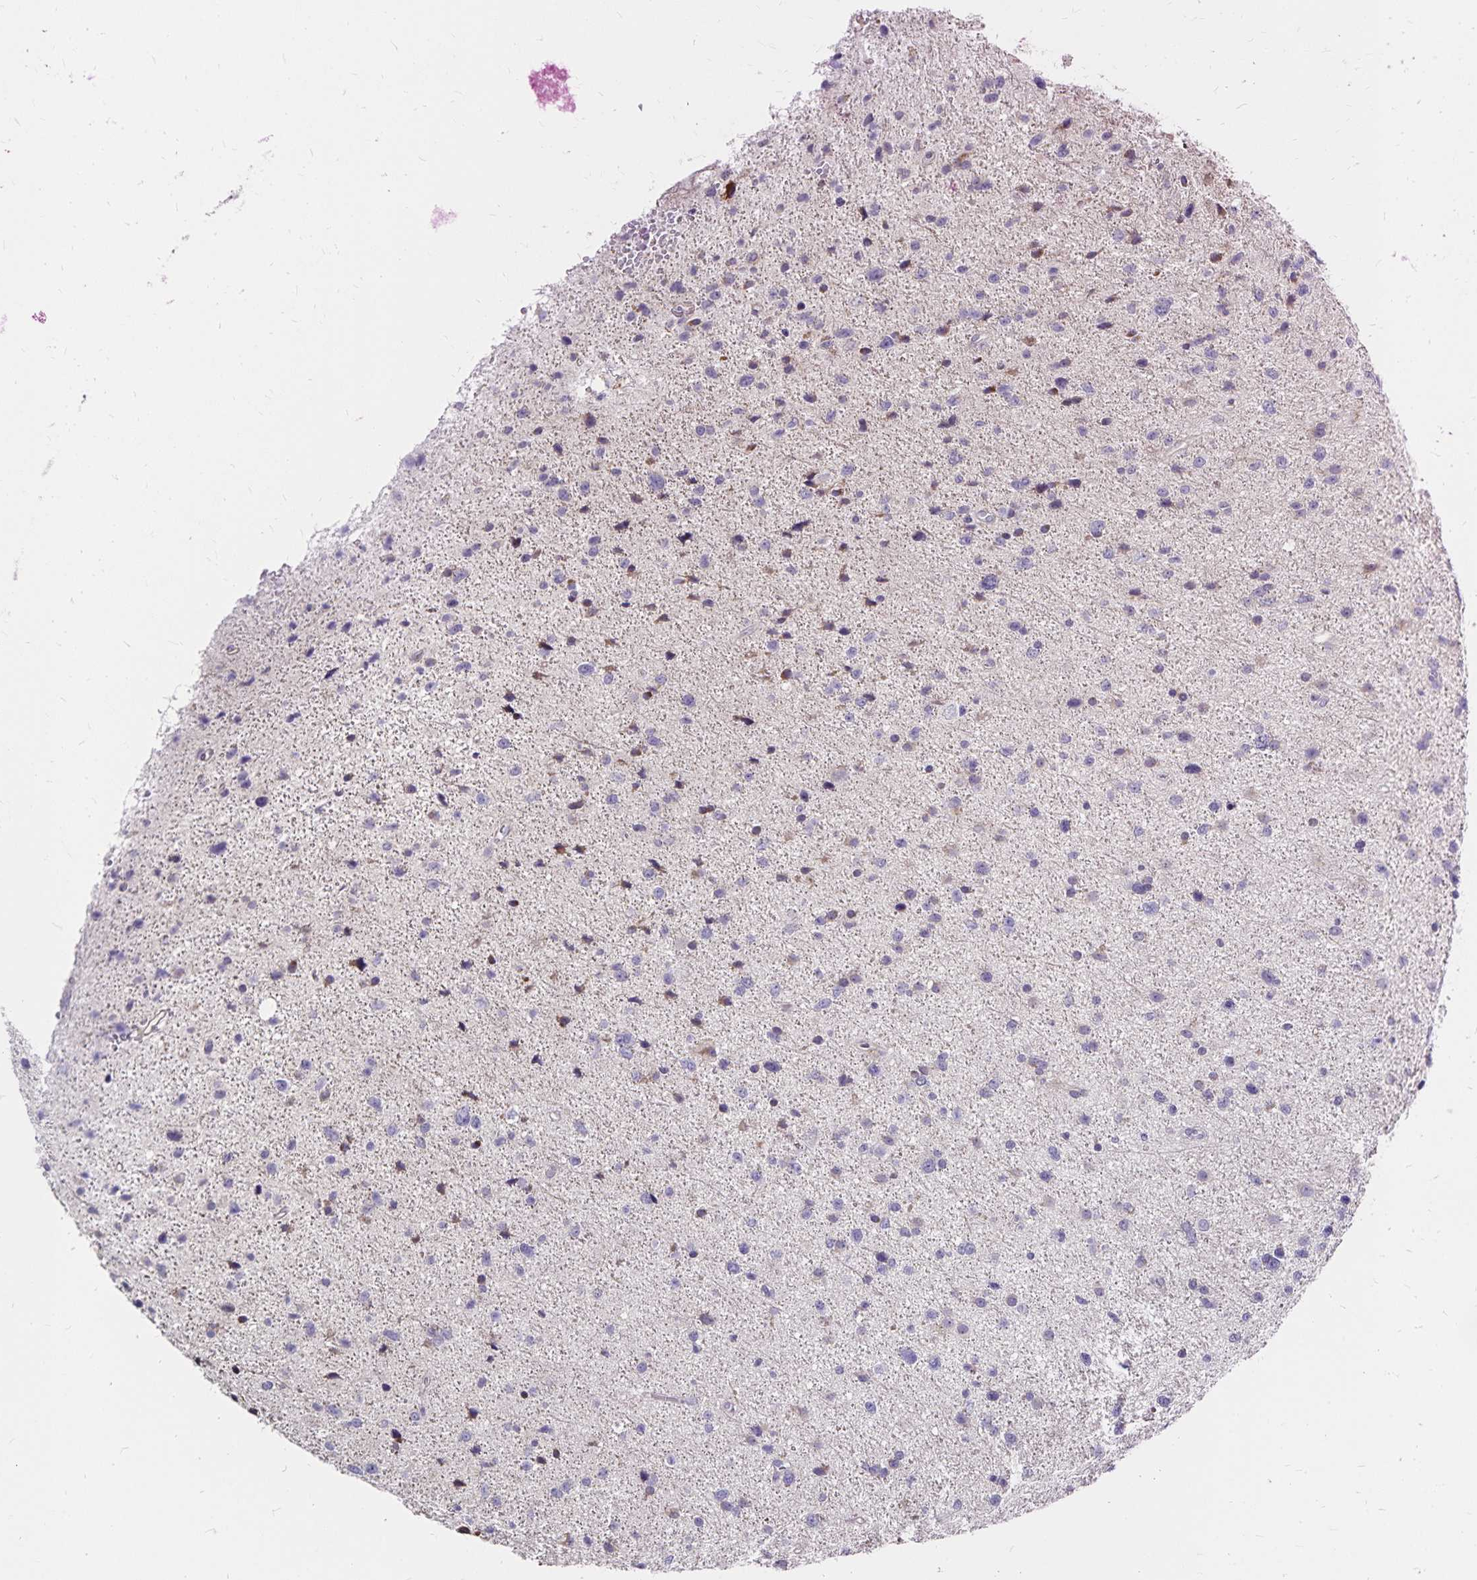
{"staining": {"intensity": "negative", "quantity": "none", "location": "none"}, "tissue": "glioma", "cell_type": "Tumor cells", "image_type": "cancer", "snomed": [{"axis": "morphology", "description": "Glioma, malignant, Low grade"}, {"axis": "topography", "description": "Brain"}], "caption": "Immunohistochemical staining of malignant glioma (low-grade) exhibits no significant staining in tumor cells.", "gene": "NAGPA", "patient": {"sex": "female", "age": 55}}